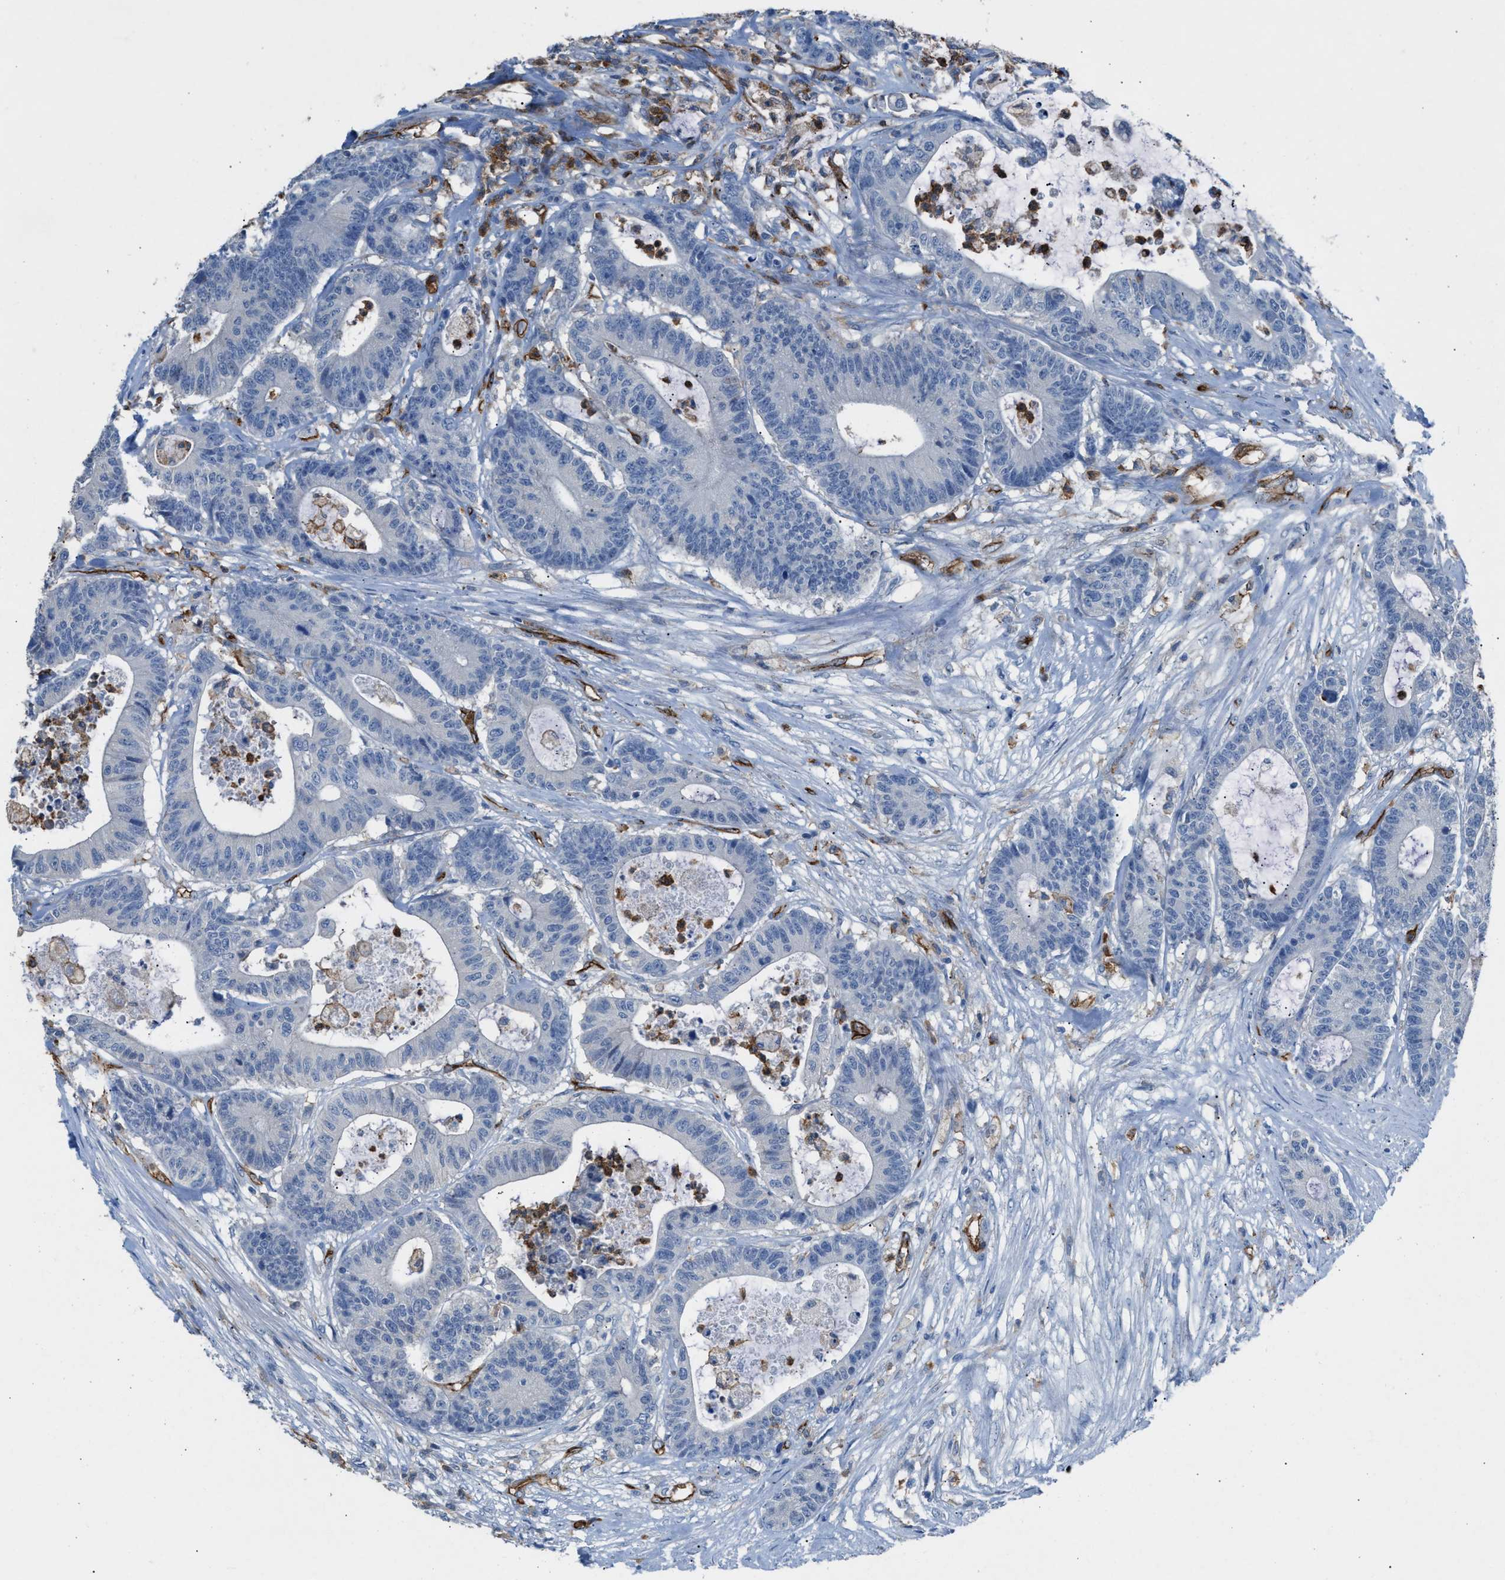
{"staining": {"intensity": "negative", "quantity": "none", "location": "none"}, "tissue": "colorectal cancer", "cell_type": "Tumor cells", "image_type": "cancer", "snomed": [{"axis": "morphology", "description": "Adenocarcinoma, NOS"}, {"axis": "topography", "description": "Colon"}], "caption": "IHC of colorectal cancer reveals no staining in tumor cells. (Immunohistochemistry, brightfield microscopy, high magnification).", "gene": "DYSF", "patient": {"sex": "female", "age": 84}}